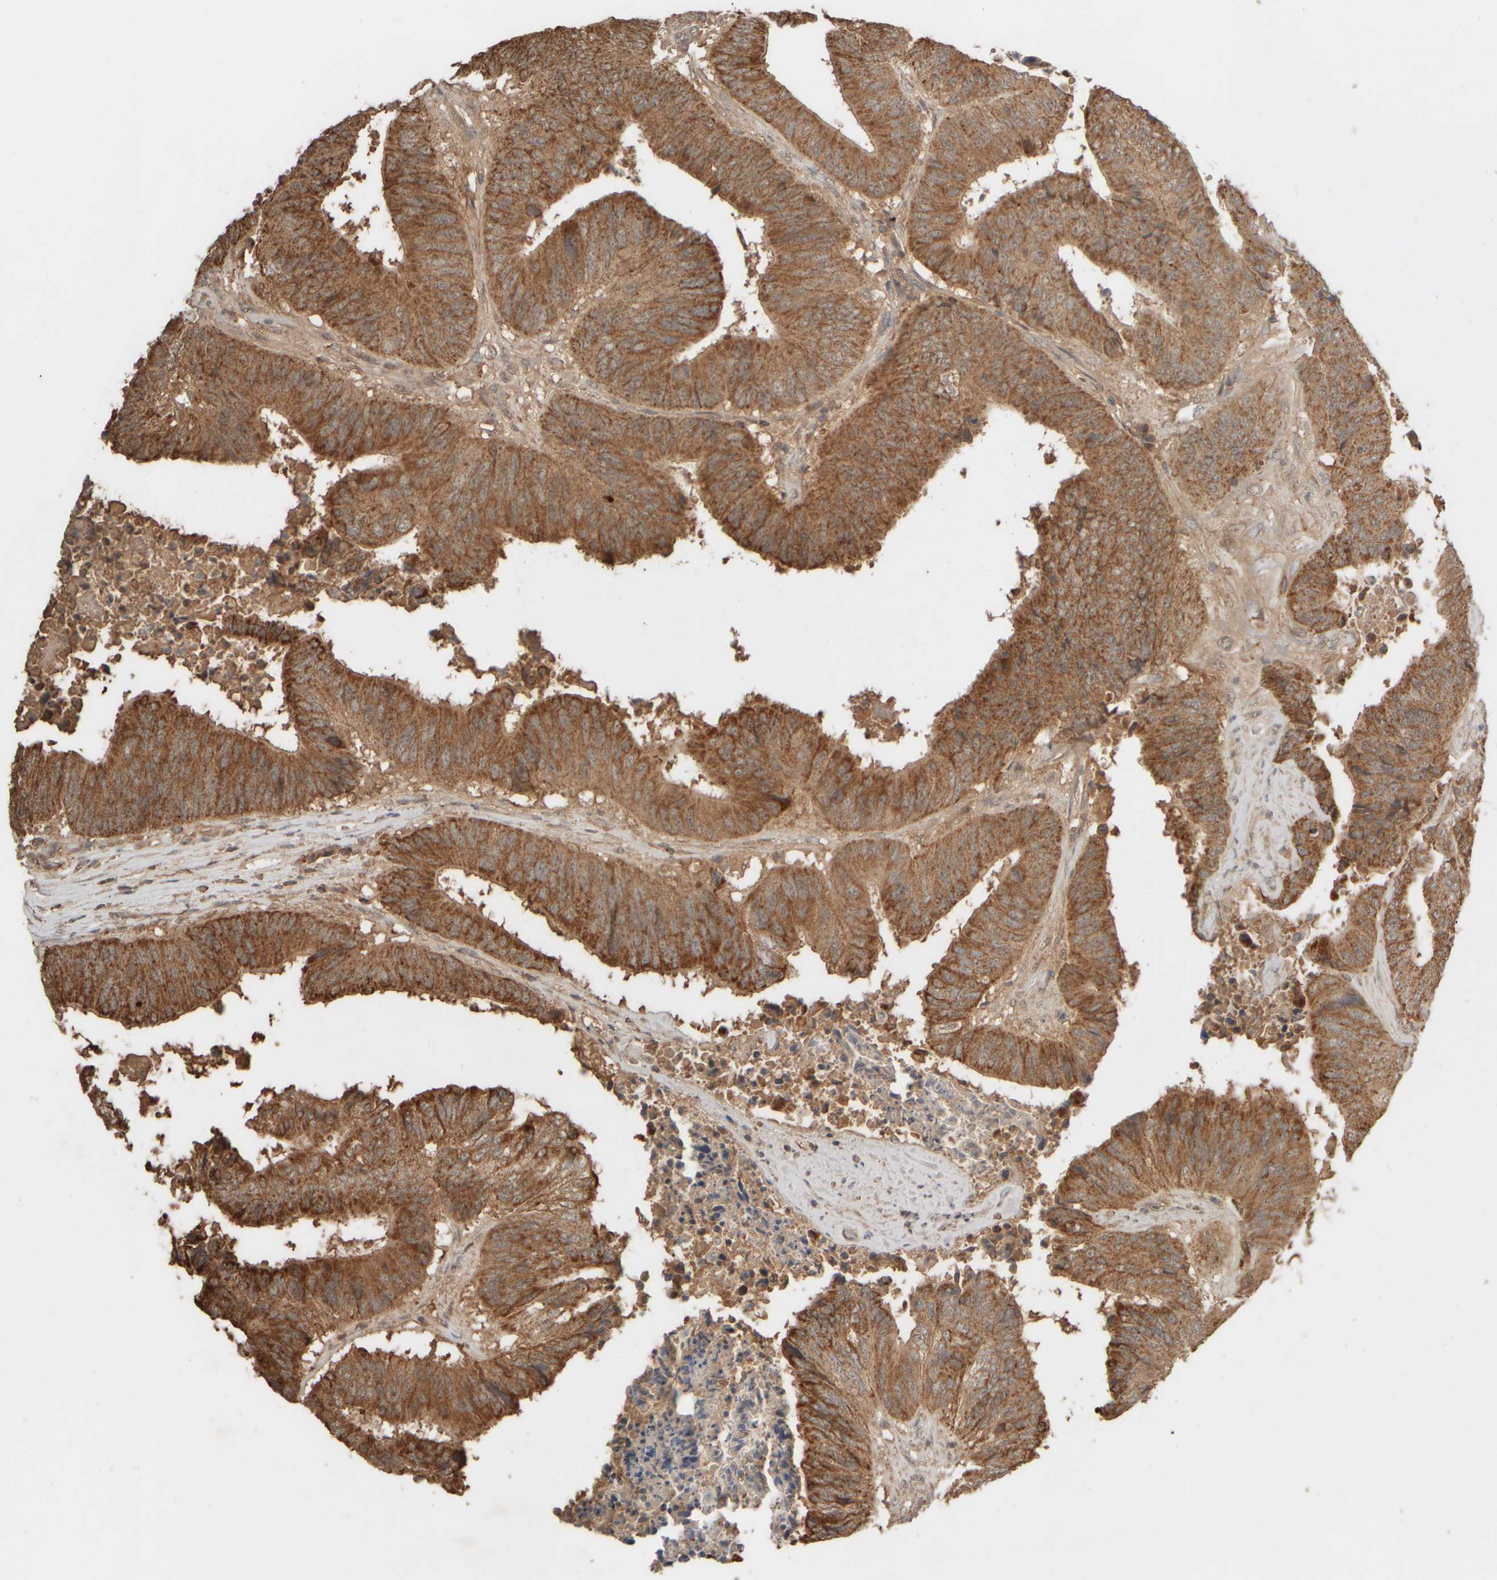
{"staining": {"intensity": "strong", "quantity": ">75%", "location": "cytoplasmic/membranous"}, "tissue": "colorectal cancer", "cell_type": "Tumor cells", "image_type": "cancer", "snomed": [{"axis": "morphology", "description": "Adenocarcinoma, NOS"}, {"axis": "topography", "description": "Rectum"}], "caption": "Protein expression by IHC demonstrates strong cytoplasmic/membranous staining in about >75% of tumor cells in adenocarcinoma (colorectal).", "gene": "EIF2B3", "patient": {"sex": "male", "age": 72}}